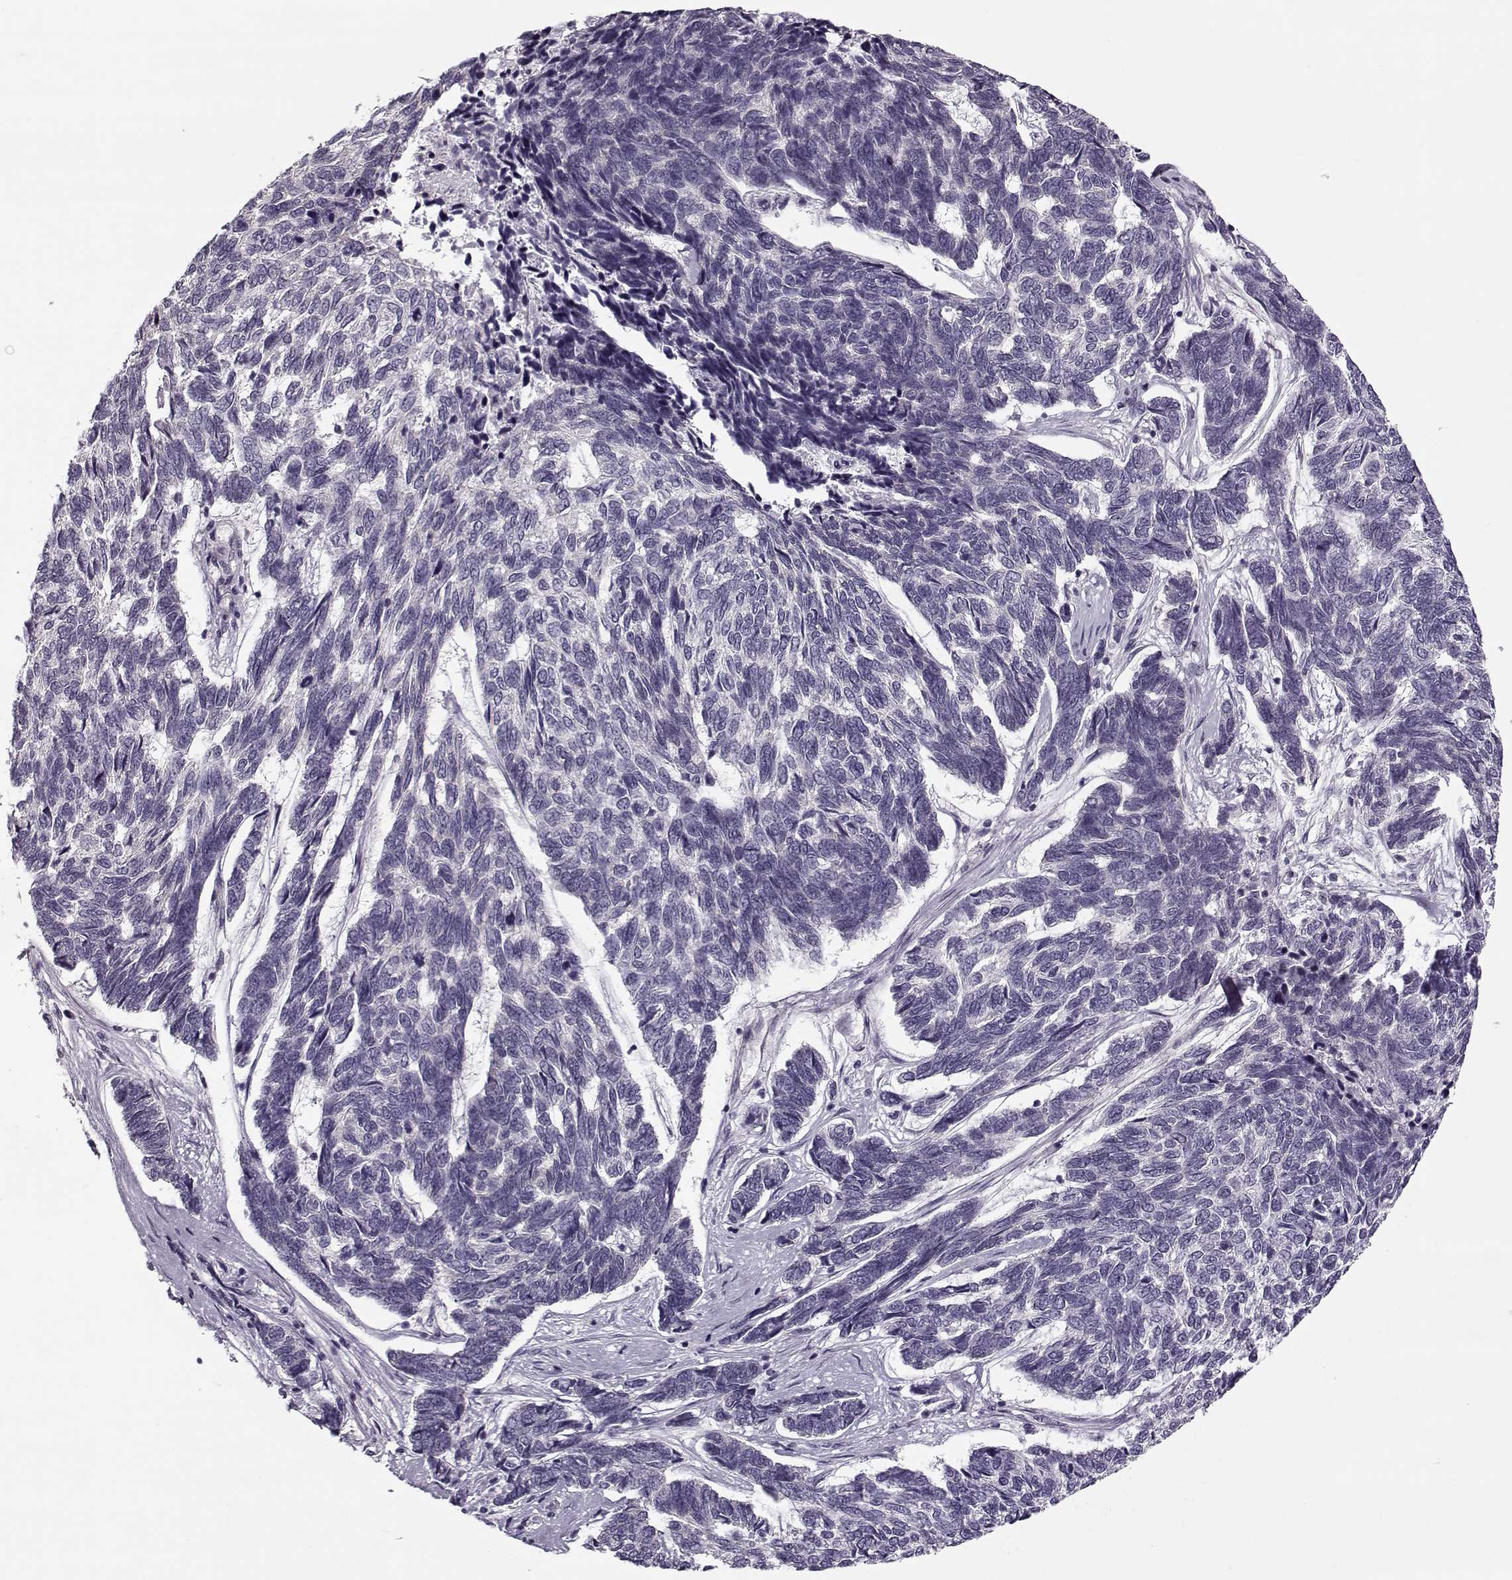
{"staining": {"intensity": "negative", "quantity": "none", "location": "none"}, "tissue": "skin cancer", "cell_type": "Tumor cells", "image_type": "cancer", "snomed": [{"axis": "morphology", "description": "Basal cell carcinoma"}, {"axis": "topography", "description": "Skin"}], "caption": "Immunohistochemical staining of human skin cancer (basal cell carcinoma) shows no significant positivity in tumor cells.", "gene": "PNMT", "patient": {"sex": "female", "age": 65}}